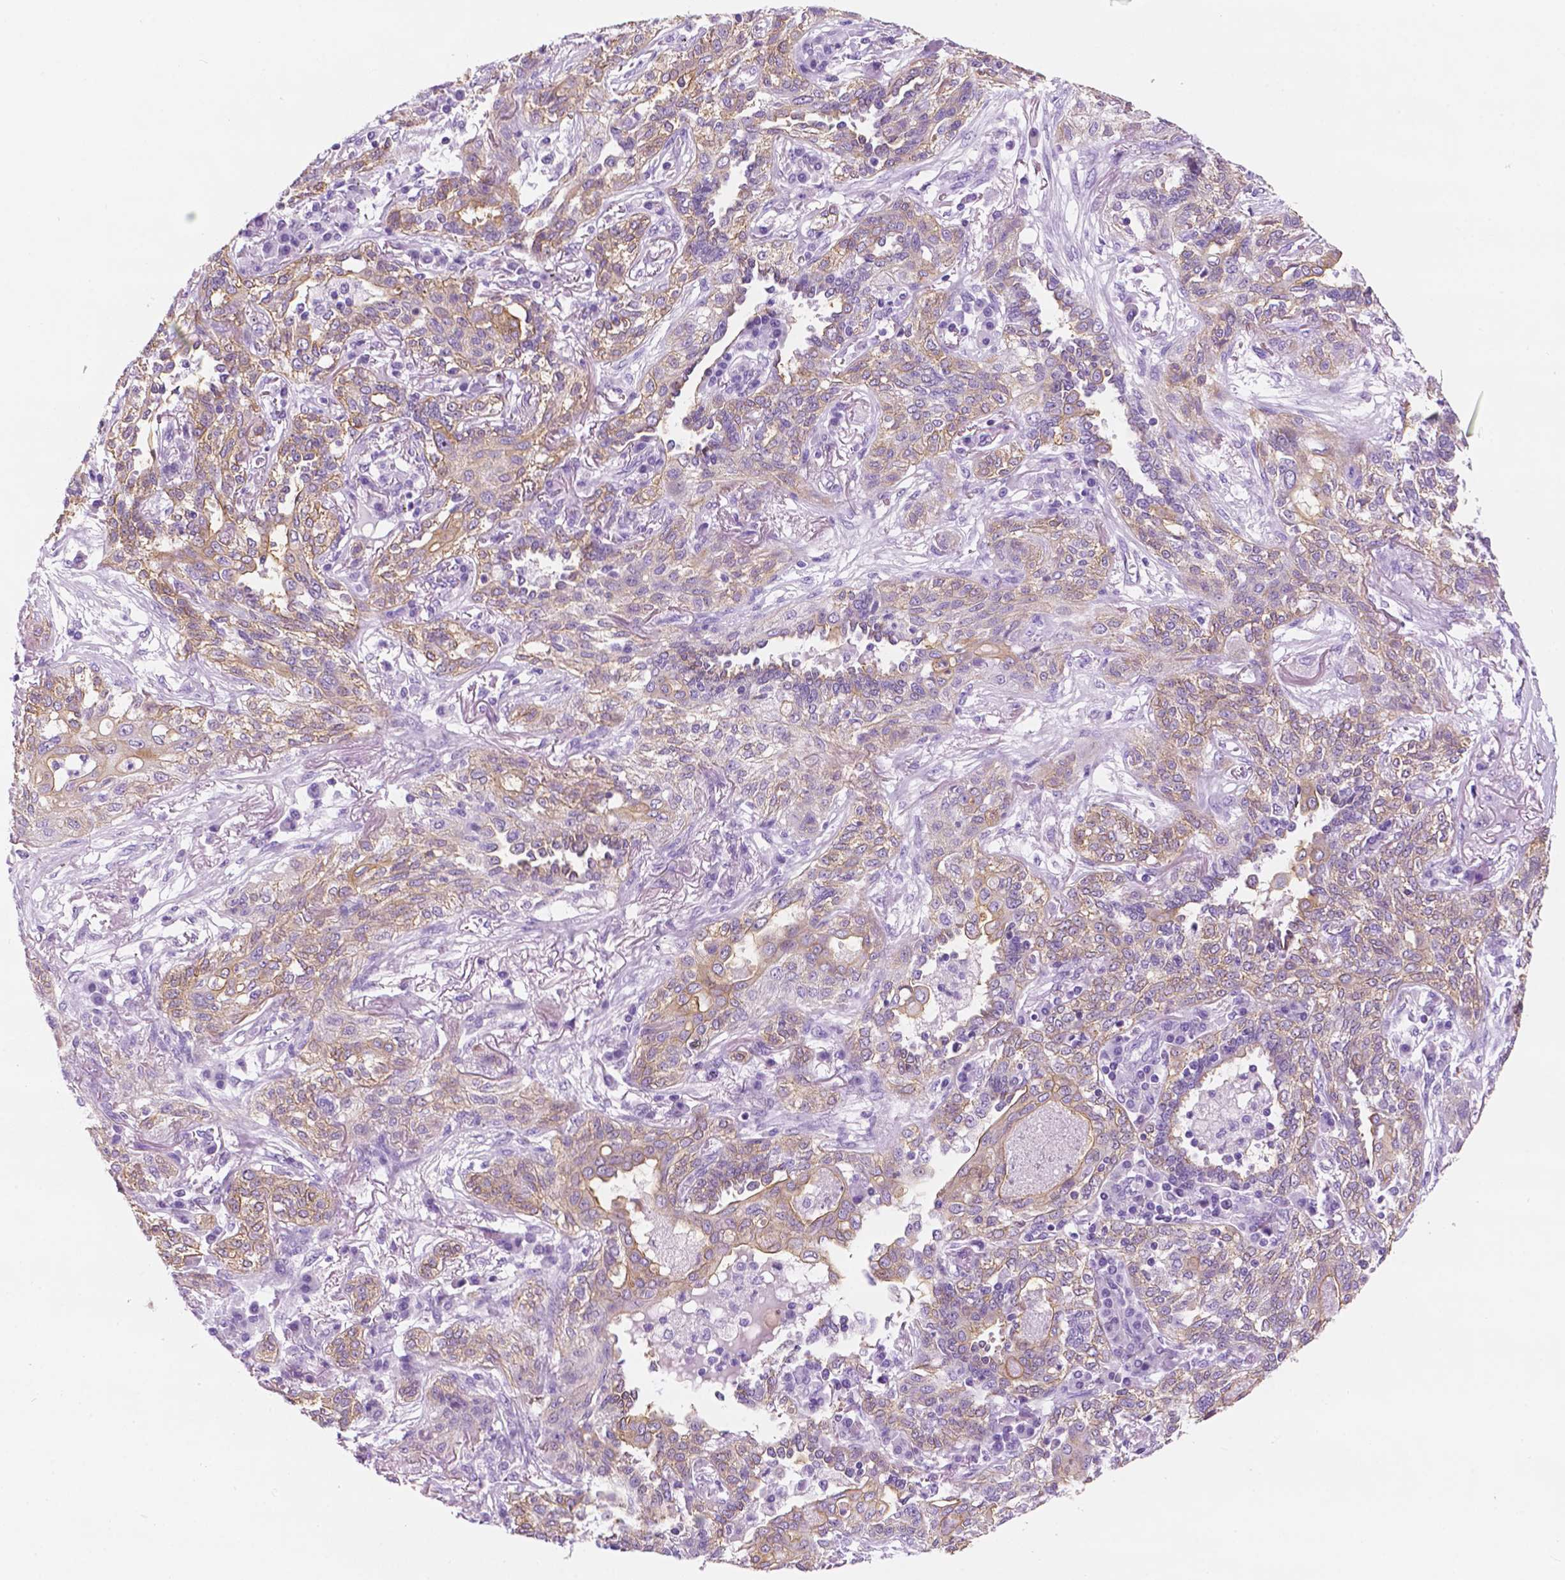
{"staining": {"intensity": "weak", "quantity": "25%-75%", "location": "cytoplasmic/membranous"}, "tissue": "lung cancer", "cell_type": "Tumor cells", "image_type": "cancer", "snomed": [{"axis": "morphology", "description": "Squamous cell carcinoma, NOS"}, {"axis": "topography", "description": "Lung"}], "caption": "Immunohistochemistry image of human squamous cell carcinoma (lung) stained for a protein (brown), which reveals low levels of weak cytoplasmic/membranous staining in approximately 25%-75% of tumor cells.", "gene": "PPL", "patient": {"sex": "female", "age": 70}}